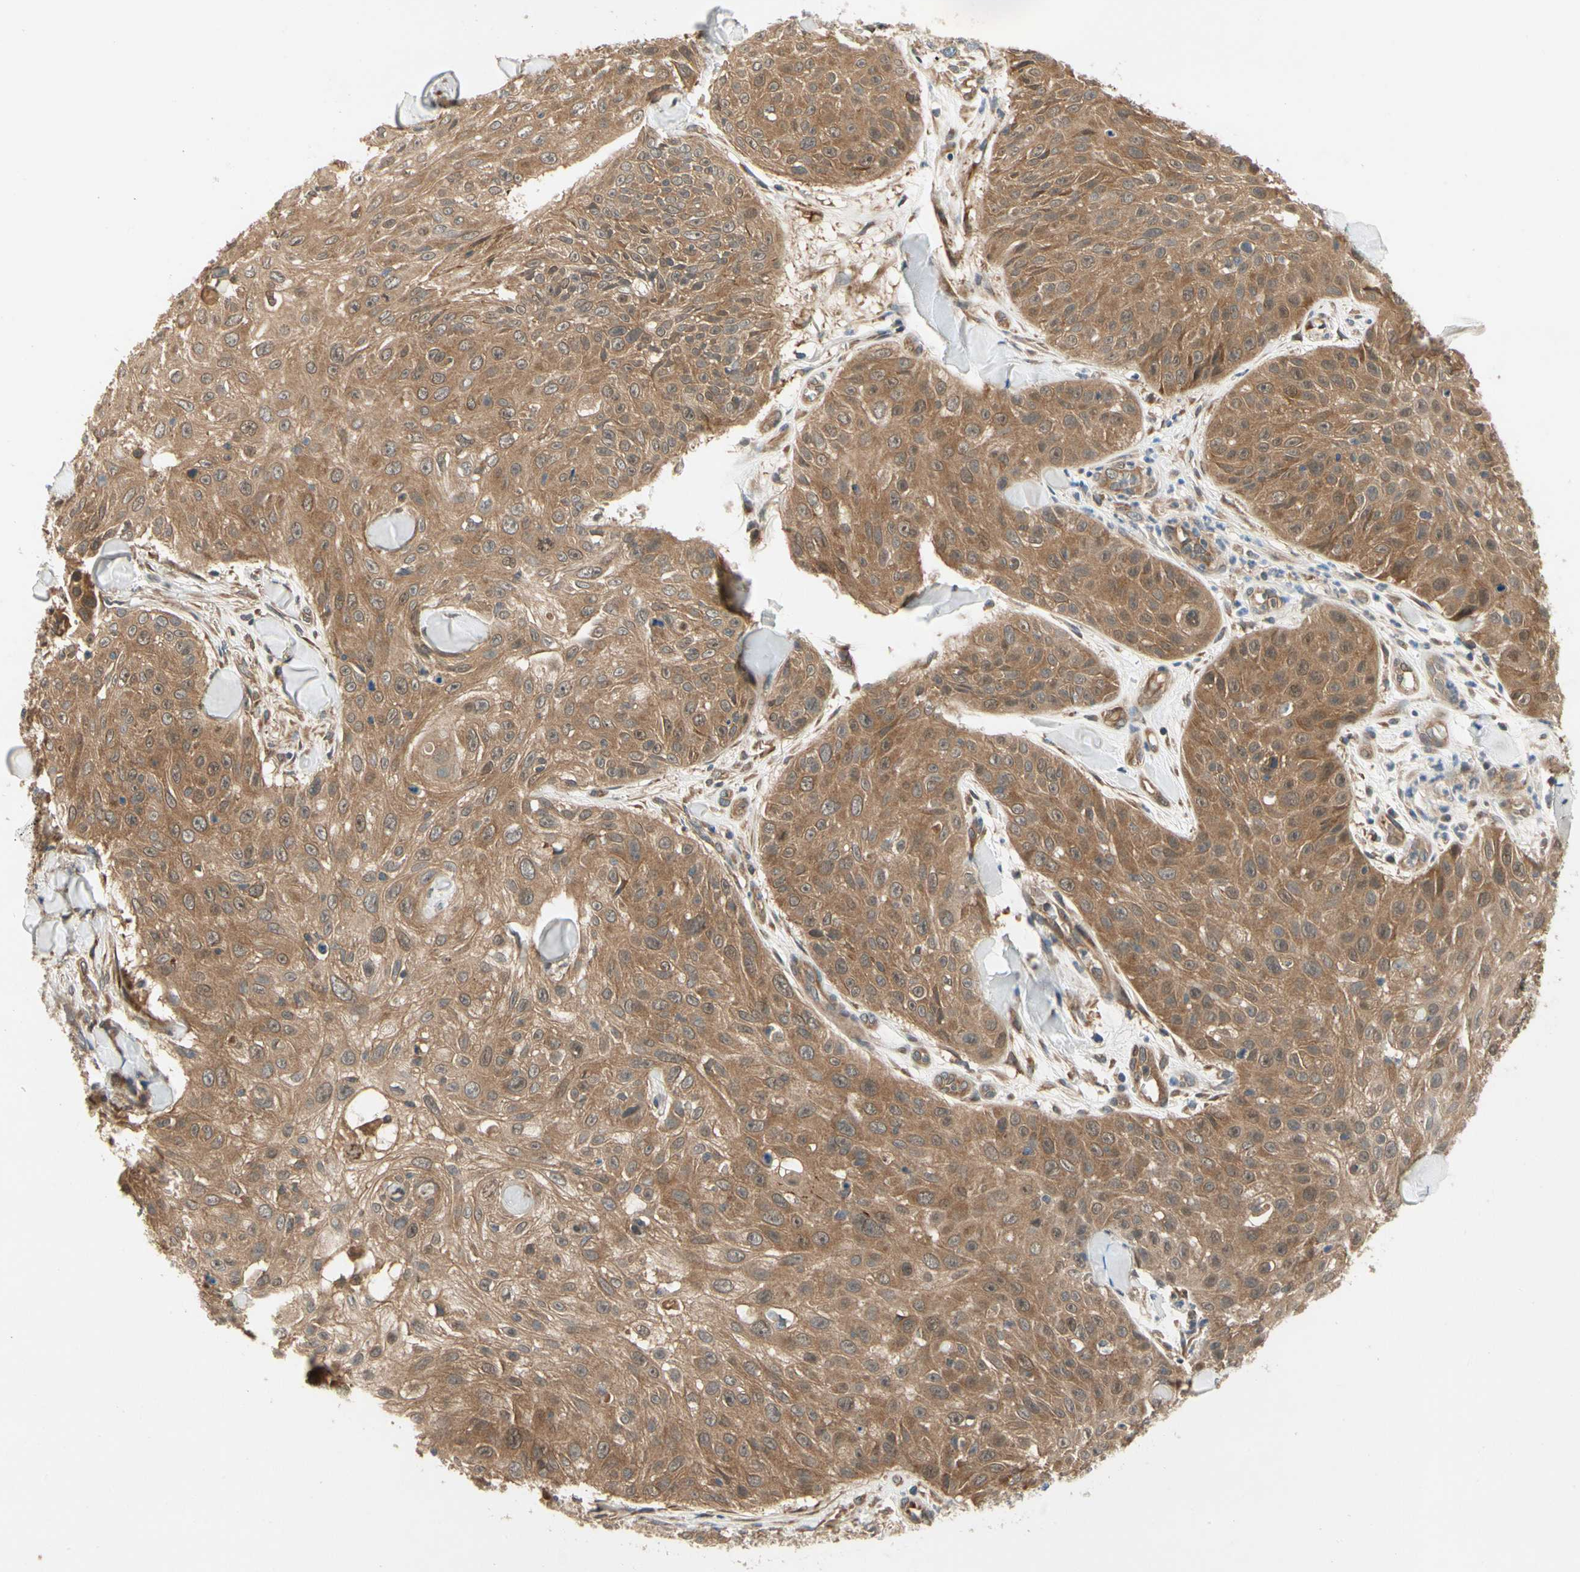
{"staining": {"intensity": "moderate", "quantity": ">75%", "location": "cytoplasmic/membranous"}, "tissue": "skin cancer", "cell_type": "Tumor cells", "image_type": "cancer", "snomed": [{"axis": "morphology", "description": "Squamous cell carcinoma, NOS"}, {"axis": "topography", "description": "Skin"}], "caption": "Skin cancer (squamous cell carcinoma) stained for a protein exhibits moderate cytoplasmic/membranous positivity in tumor cells.", "gene": "TDRP", "patient": {"sex": "male", "age": 86}}